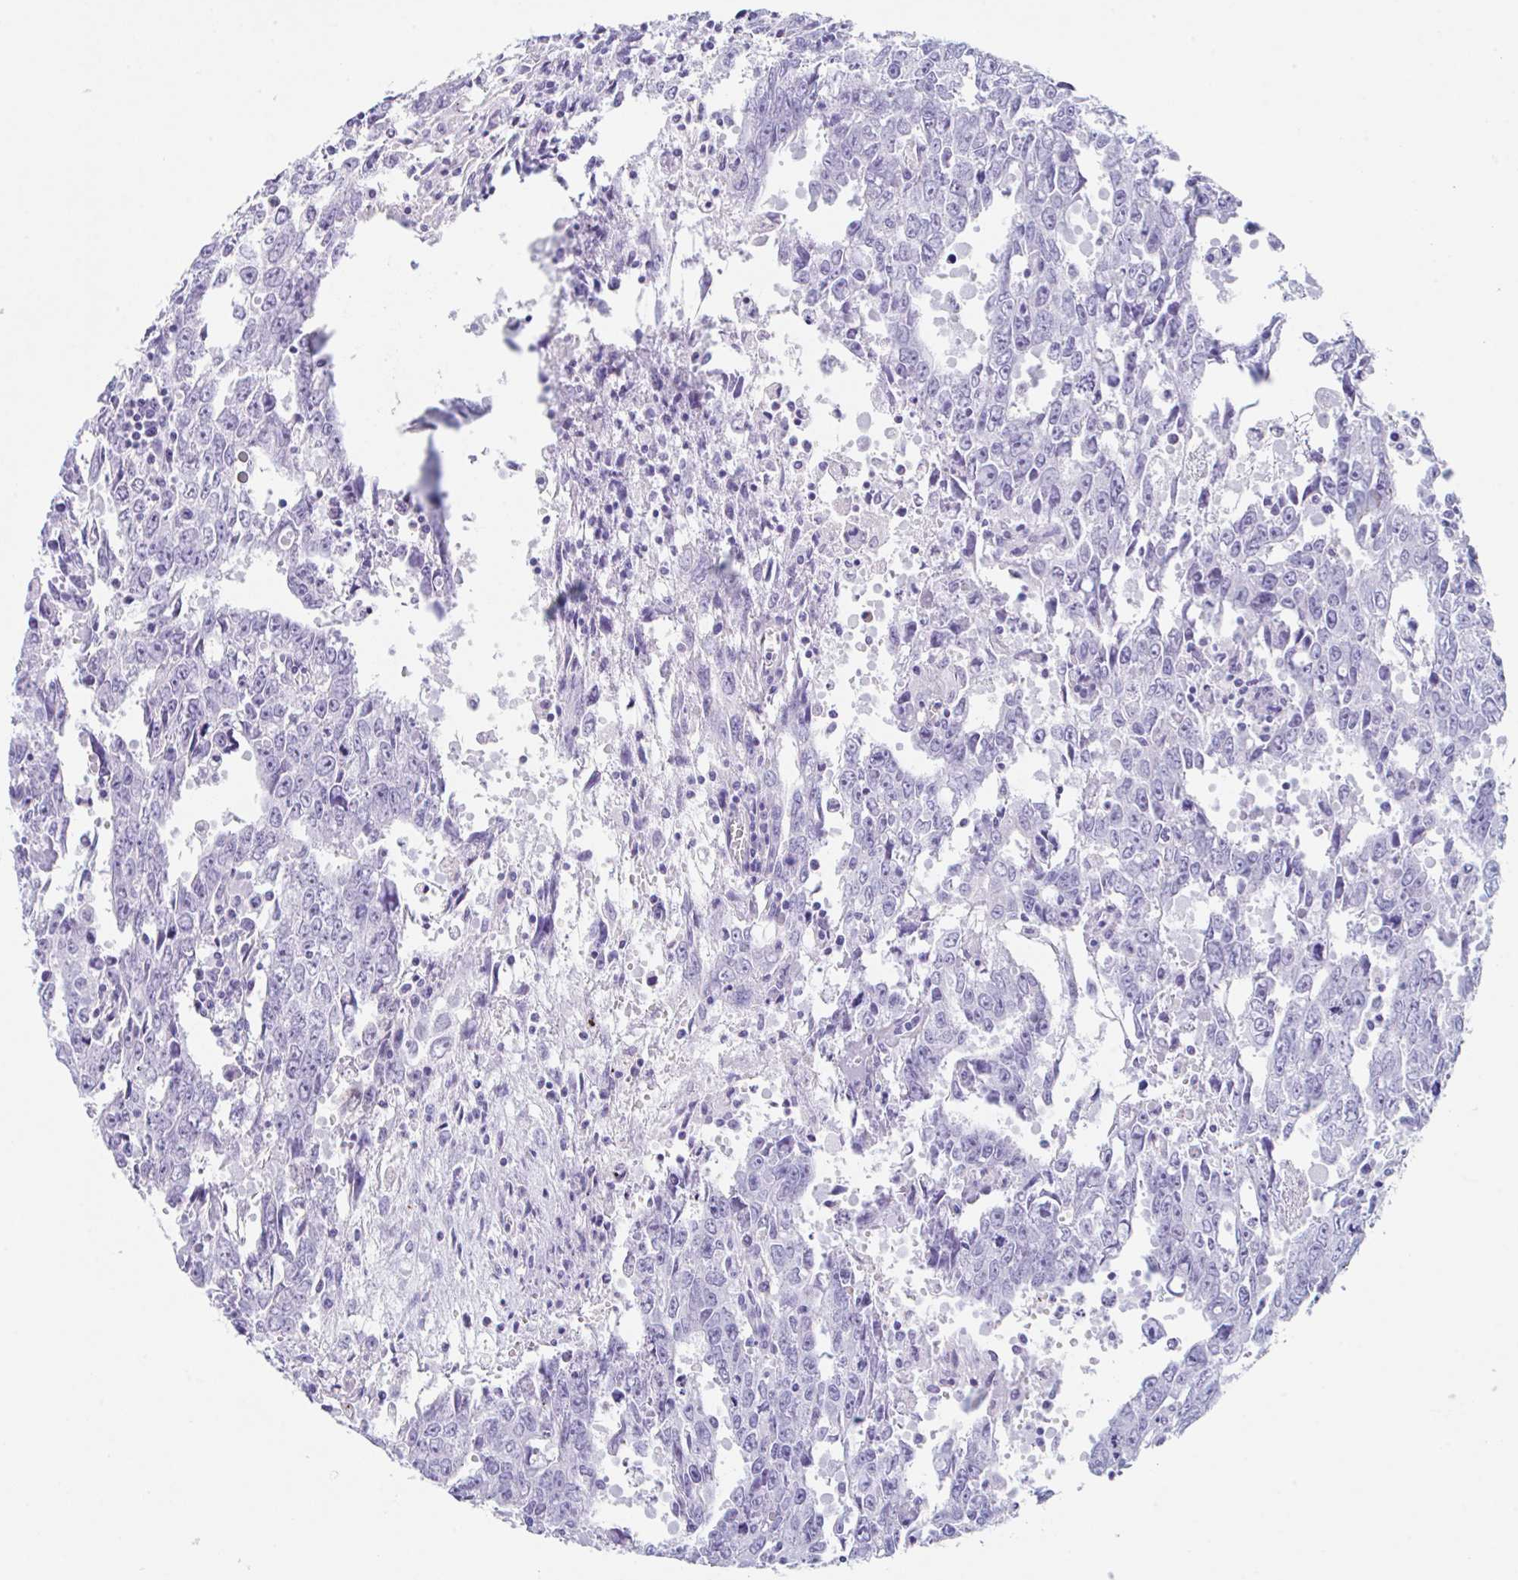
{"staining": {"intensity": "negative", "quantity": "none", "location": "none"}, "tissue": "testis cancer", "cell_type": "Tumor cells", "image_type": "cancer", "snomed": [{"axis": "morphology", "description": "Carcinoma, Embryonal, NOS"}, {"axis": "topography", "description": "Testis"}], "caption": "Immunohistochemistry (IHC) of human testis embryonal carcinoma demonstrates no staining in tumor cells.", "gene": "TAS2R41", "patient": {"sex": "male", "age": 22}}